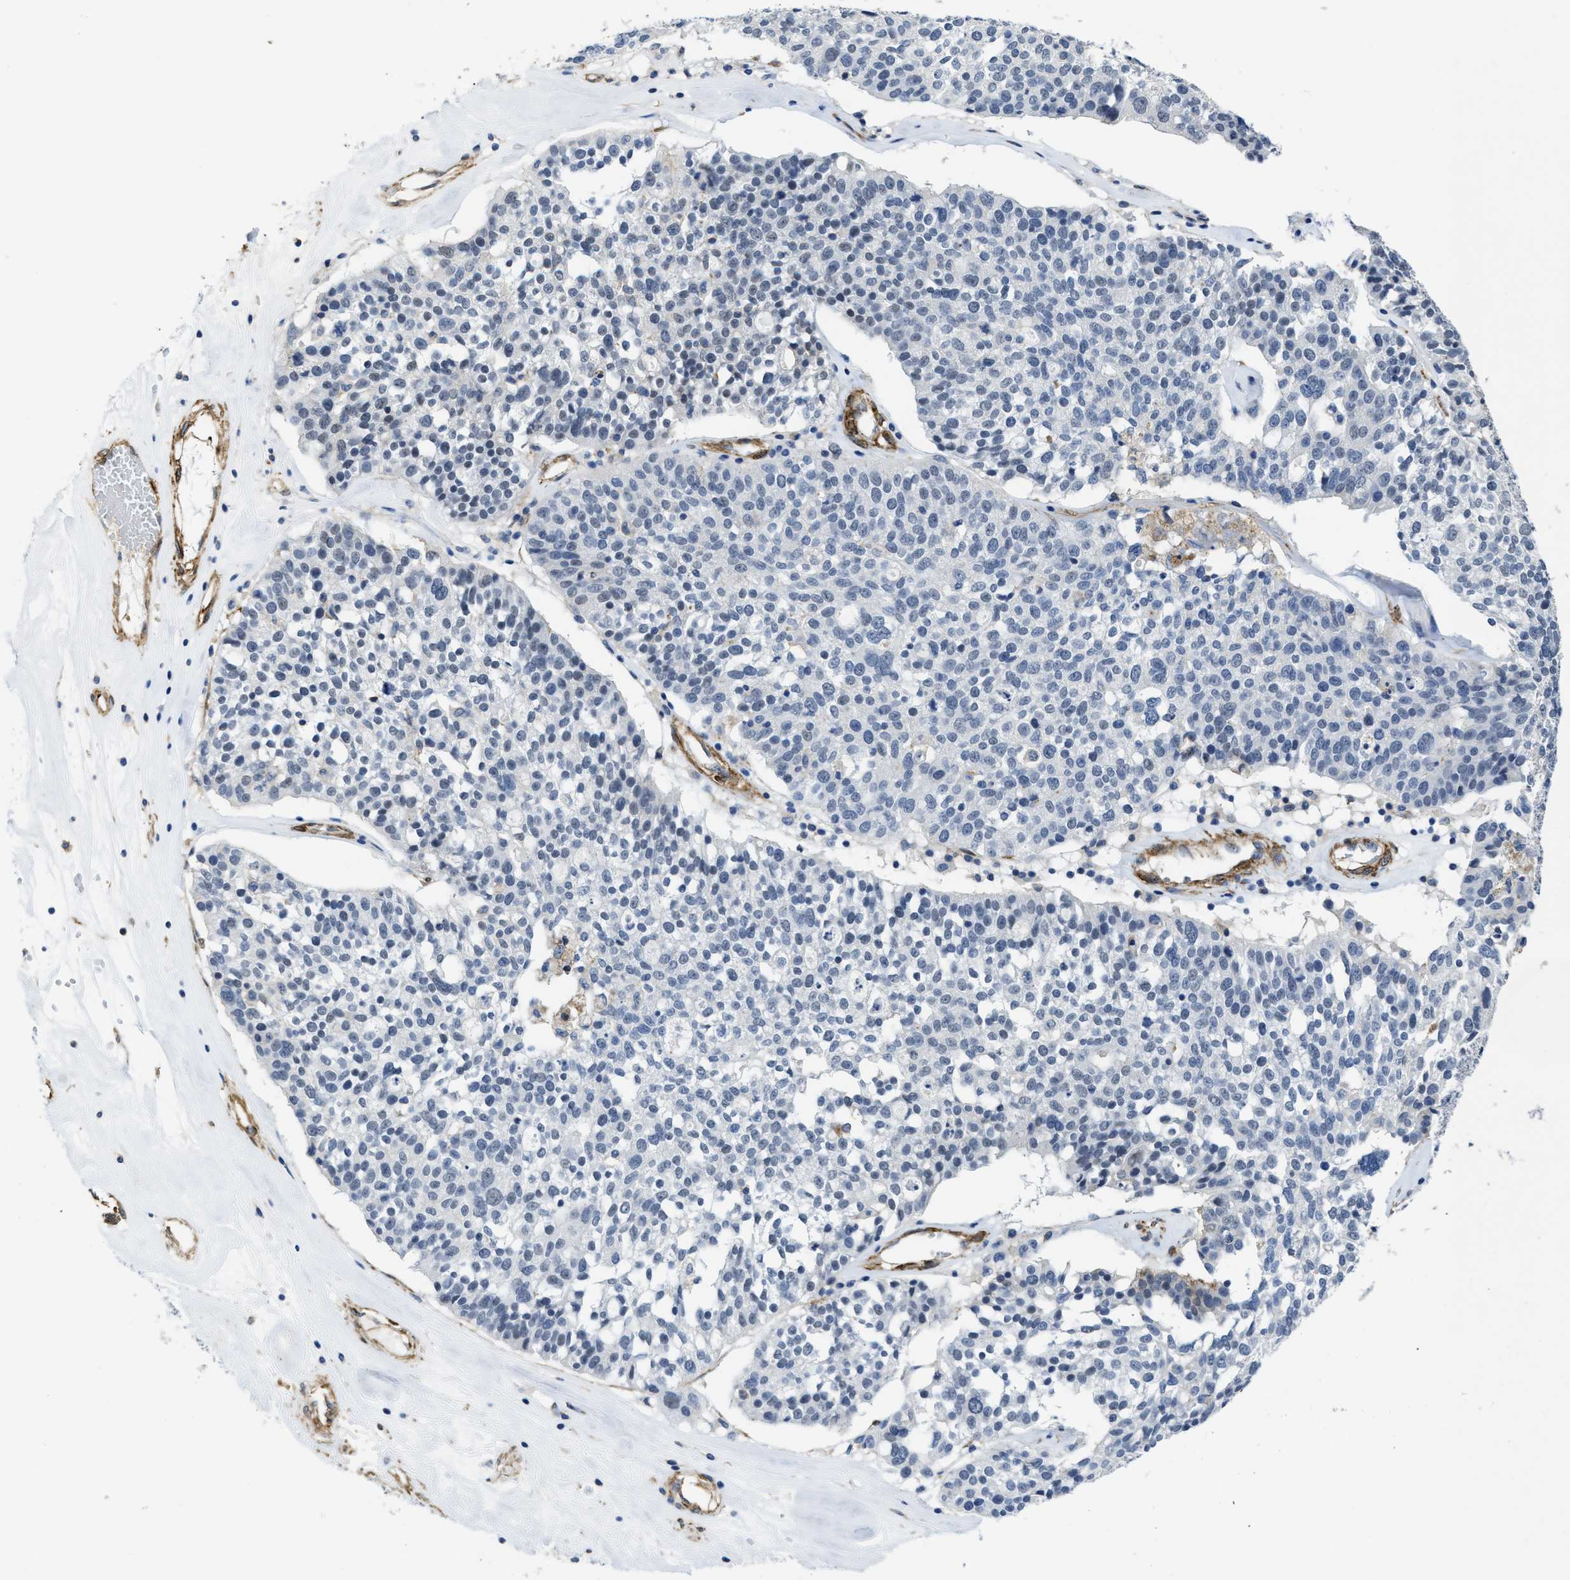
{"staining": {"intensity": "negative", "quantity": "none", "location": "none"}, "tissue": "ovarian cancer", "cell_type": "Tumor cells", "image_type": "cancer", "snomed": [{"axis": "morphology", "description": "Cystadenocarcinoma, serous, NOS"}, {"axis": "topography", "description": "Ovary"}], "caption": "Immunohistochemical staining of human ovarian cancer (serous cystadenocarcinoma) displays no significant positivity in tumor cells. The staining is performed using DAB (3,3'-diaminobenzidine) brown chromogen with nuclei counter-stained in using hematoxylin.", "gene": "NAB1", "patient": {"sex": "female", "age": 59}}